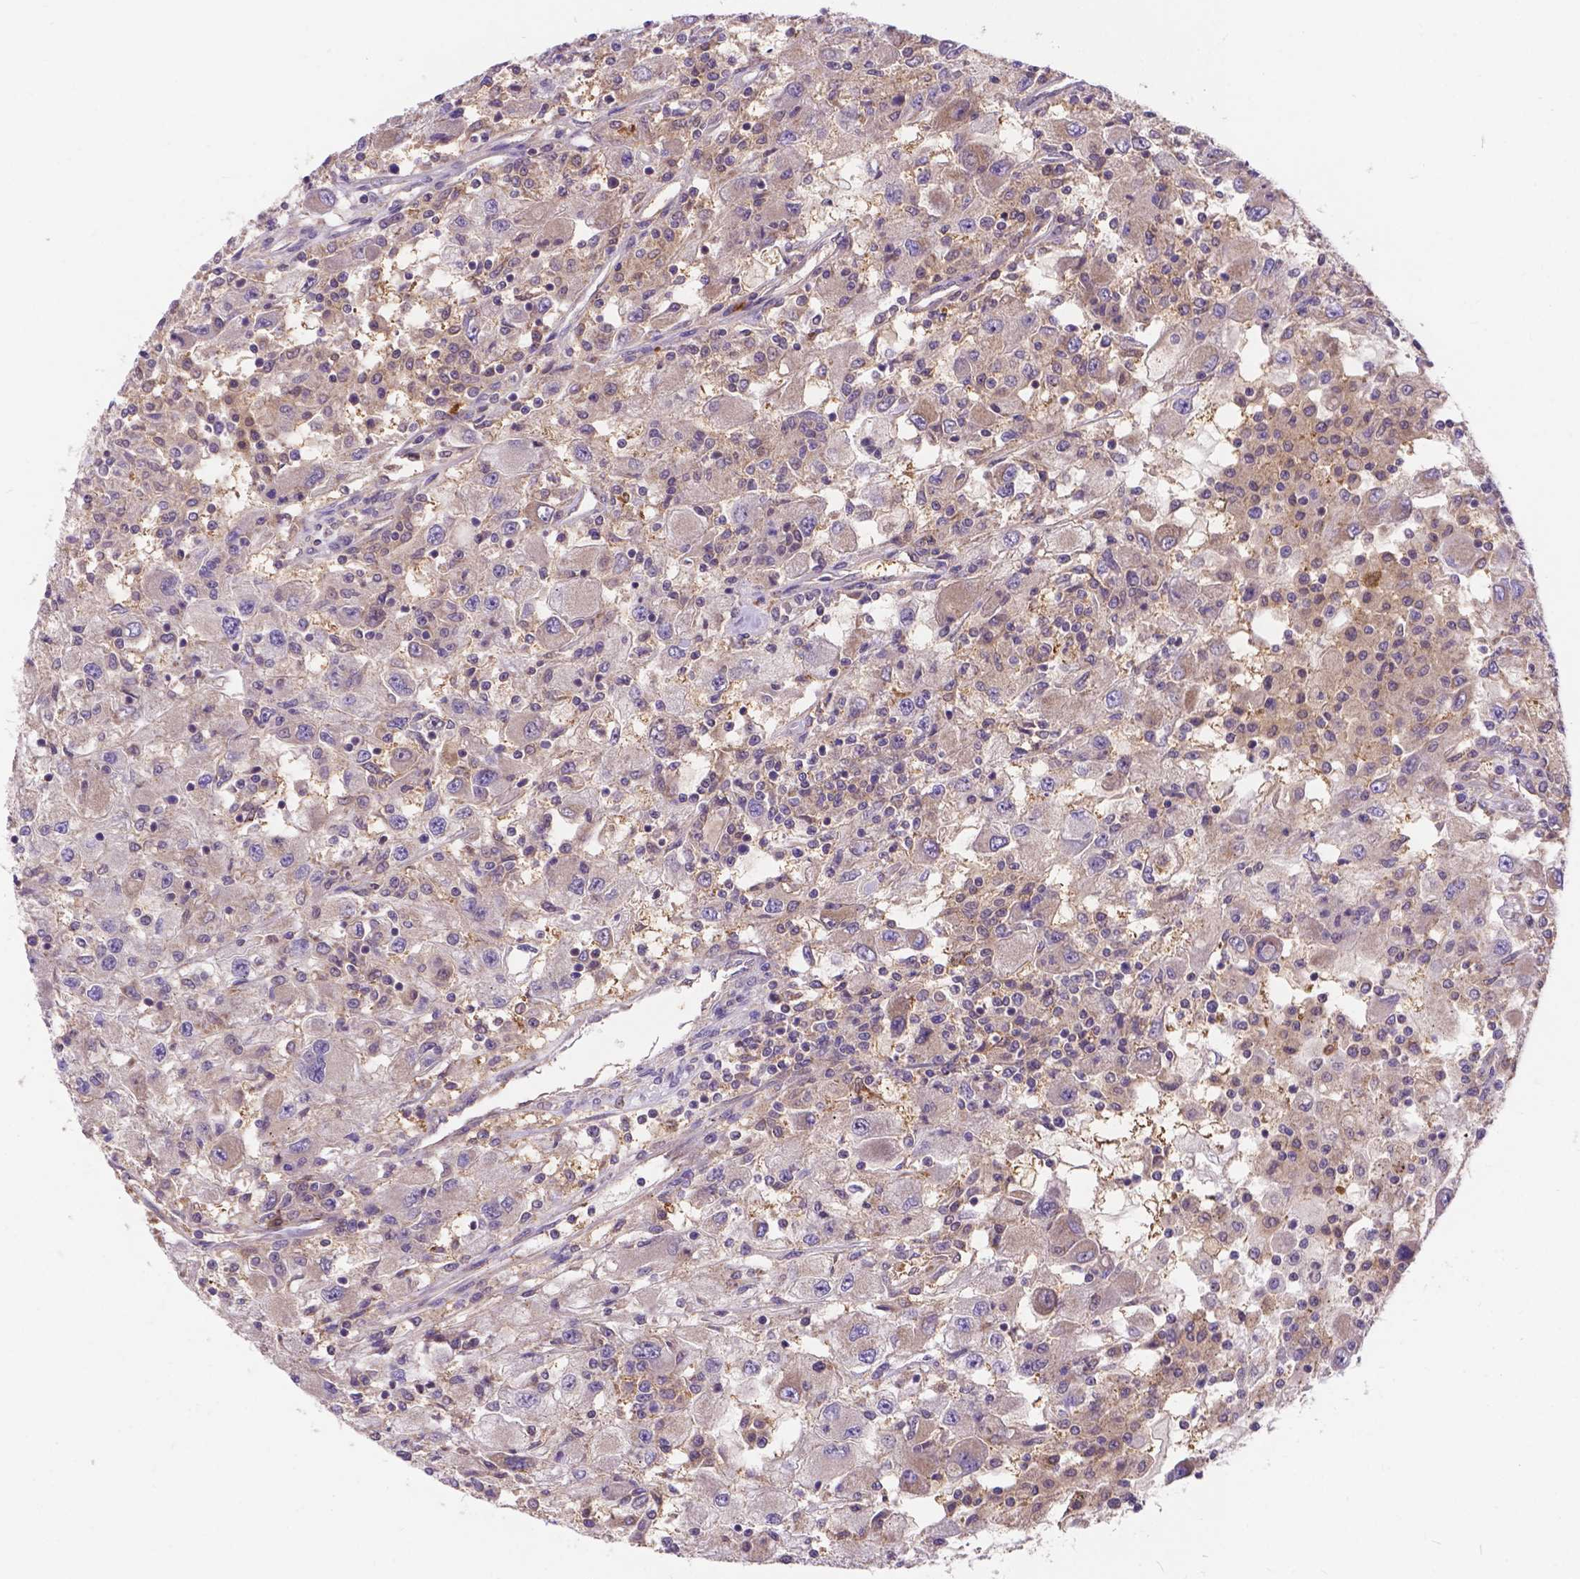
{"staining": {"intensity": "negative", "quantity": "none", "location": "none"}, "tissue": "renal cancer", "cell_type": "Tumor cells", "image_type": "cancer", "snomed": [{"axis": "morphology", "description": "Adenocarcinoma, NOS"}, {"axis": "topography", "description": "Kidney"}], "caption": "High power microscopy photomicrograph of an immunohistochemistry (IHC) image of renal adenocarcinoma, revealing no significant expression in tumor cells.", "gene": "AK3", "patient": {"sex": "female", "age": 67}}